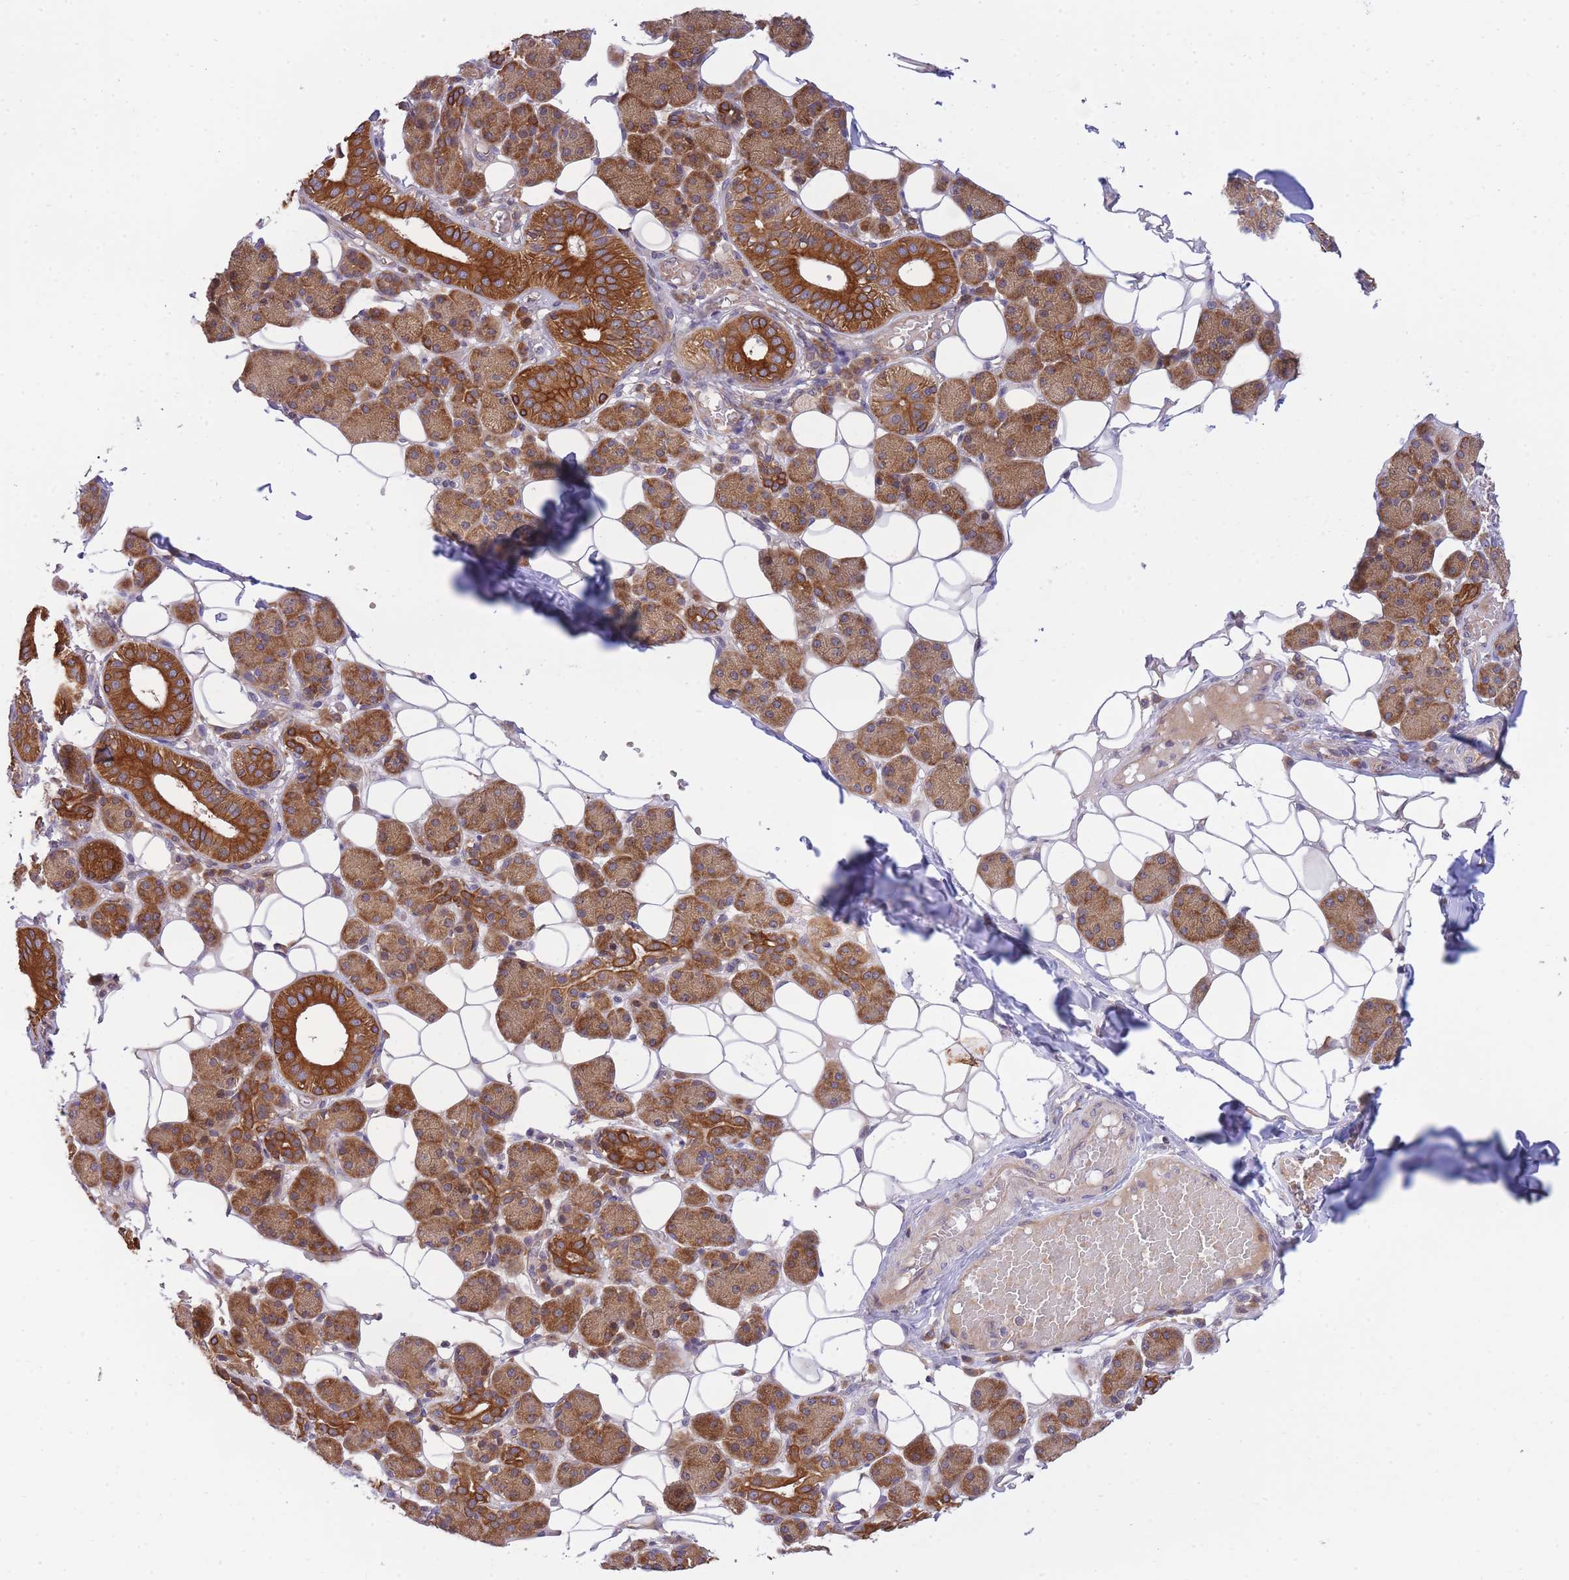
{"staining": {"intensity": "strong", "quantity": ">75%", "location": "cytoplasmic/membranous"}, "tissue": "salivary gland", "cell_type": "Glandular cells", "image_type": "normal", "snomed": [{"axis": "morphology", "description": "Normal tissue, NOS"}, {"axis": "topography", "description": "Salivary gland"}], "caption": "Brown immunohistochemical staining in benign salivary gland reveals strong cytoplasmic/membranous expression in about >75% of glandular cells. (brown staining indicates protein expression, while blue staining denotes nuclei).", "gene": "EIF2B2", "patient": {"sex": "female", "age": 33}}